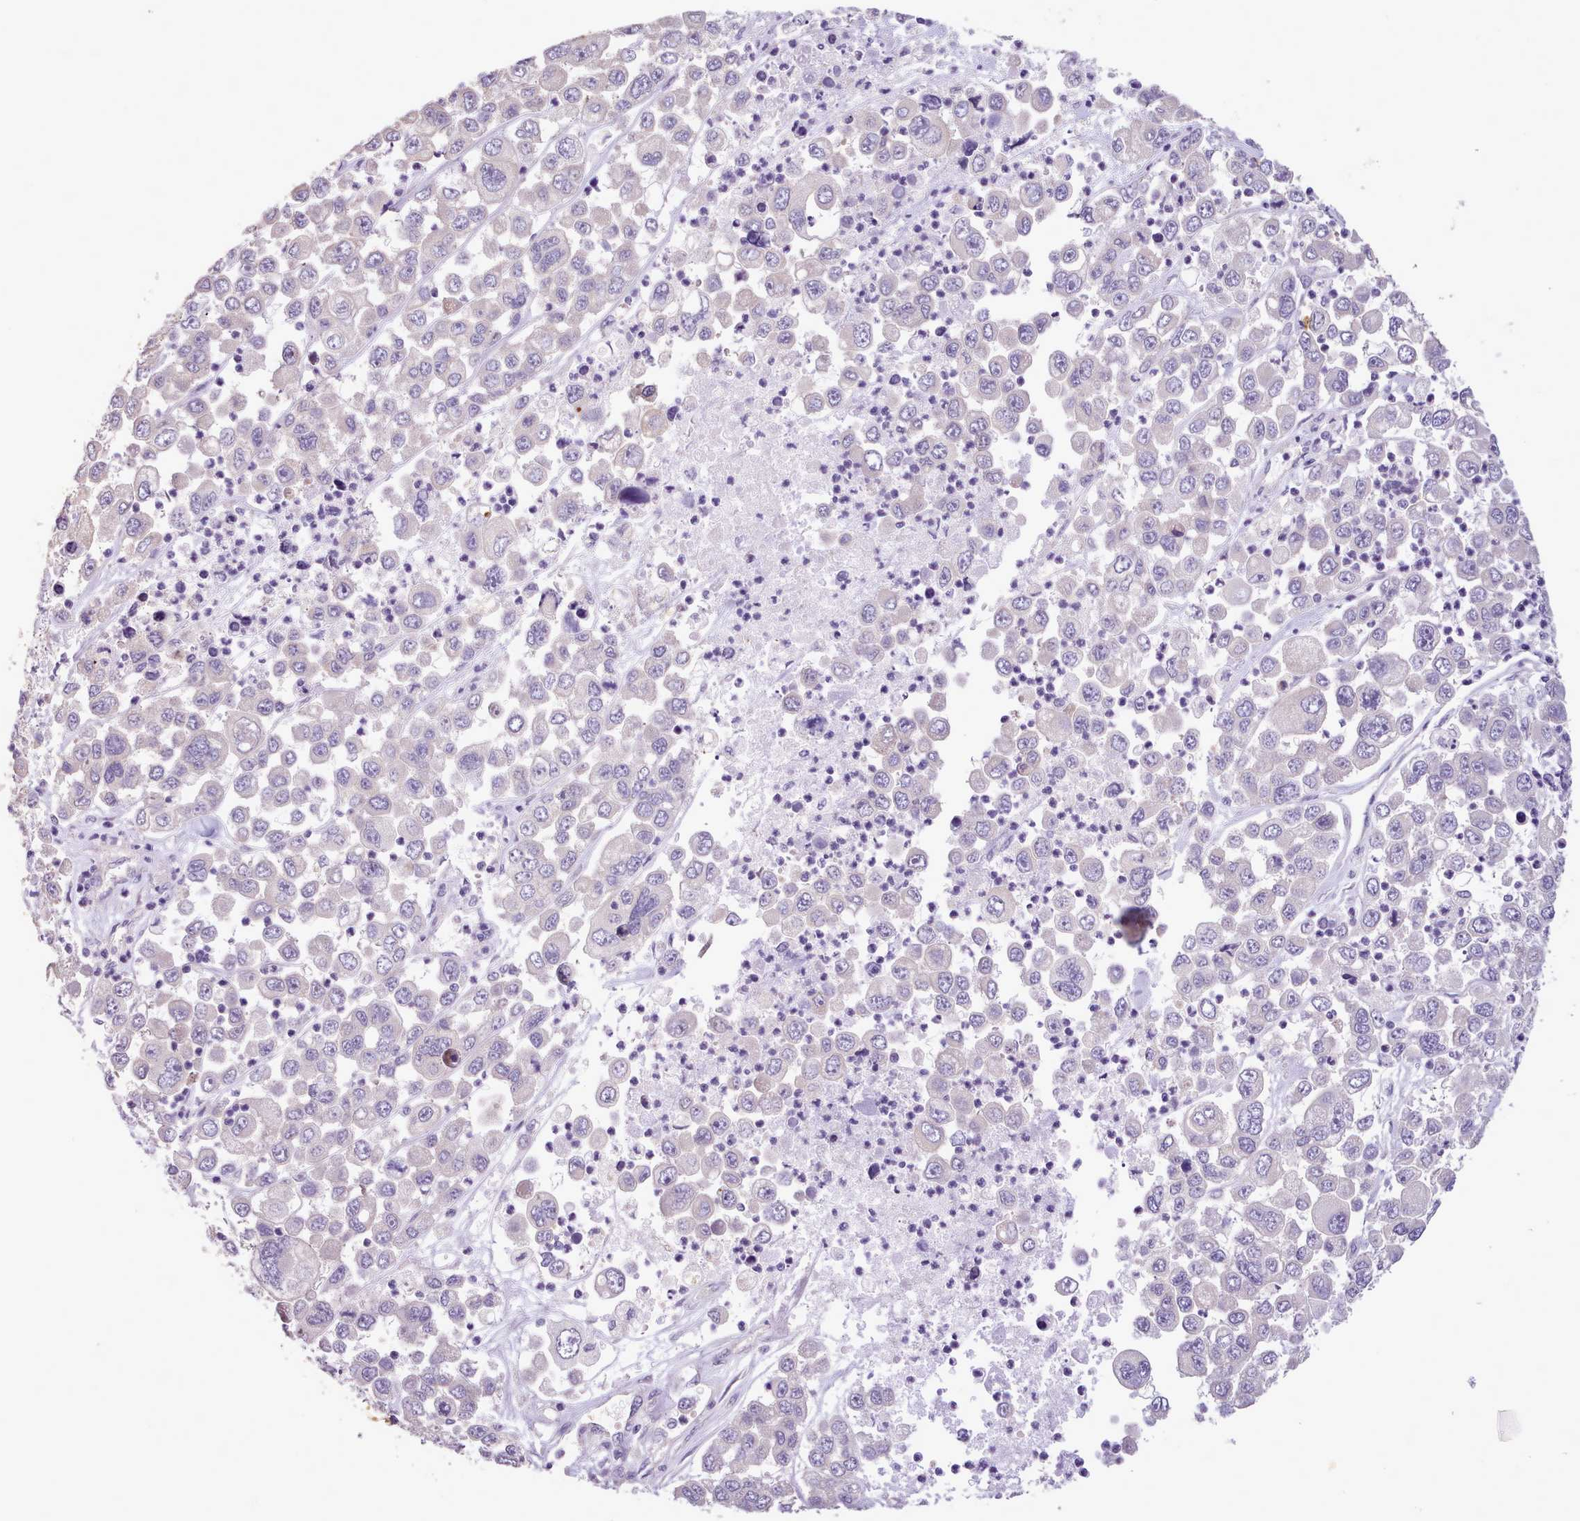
{"staining": {"intensity": "negative", "quantity": "none", "location": "none"}, "tissue": "melanoma", "cell_type": "Tumor cells", "image_type": "cancer", "snomed": [{"axis": "morphology", "description": "Malignant melanoma, Metastatic site"}, {"axis": "topography", "description": "Lymph node"}], "caption": "Immunohistochemical staining of malignant melanoma (metastatic site) exhibits no significant staining in tumor cells.", "gene": "ZNF607", "patient": {"sex": "female", "age": 54}}